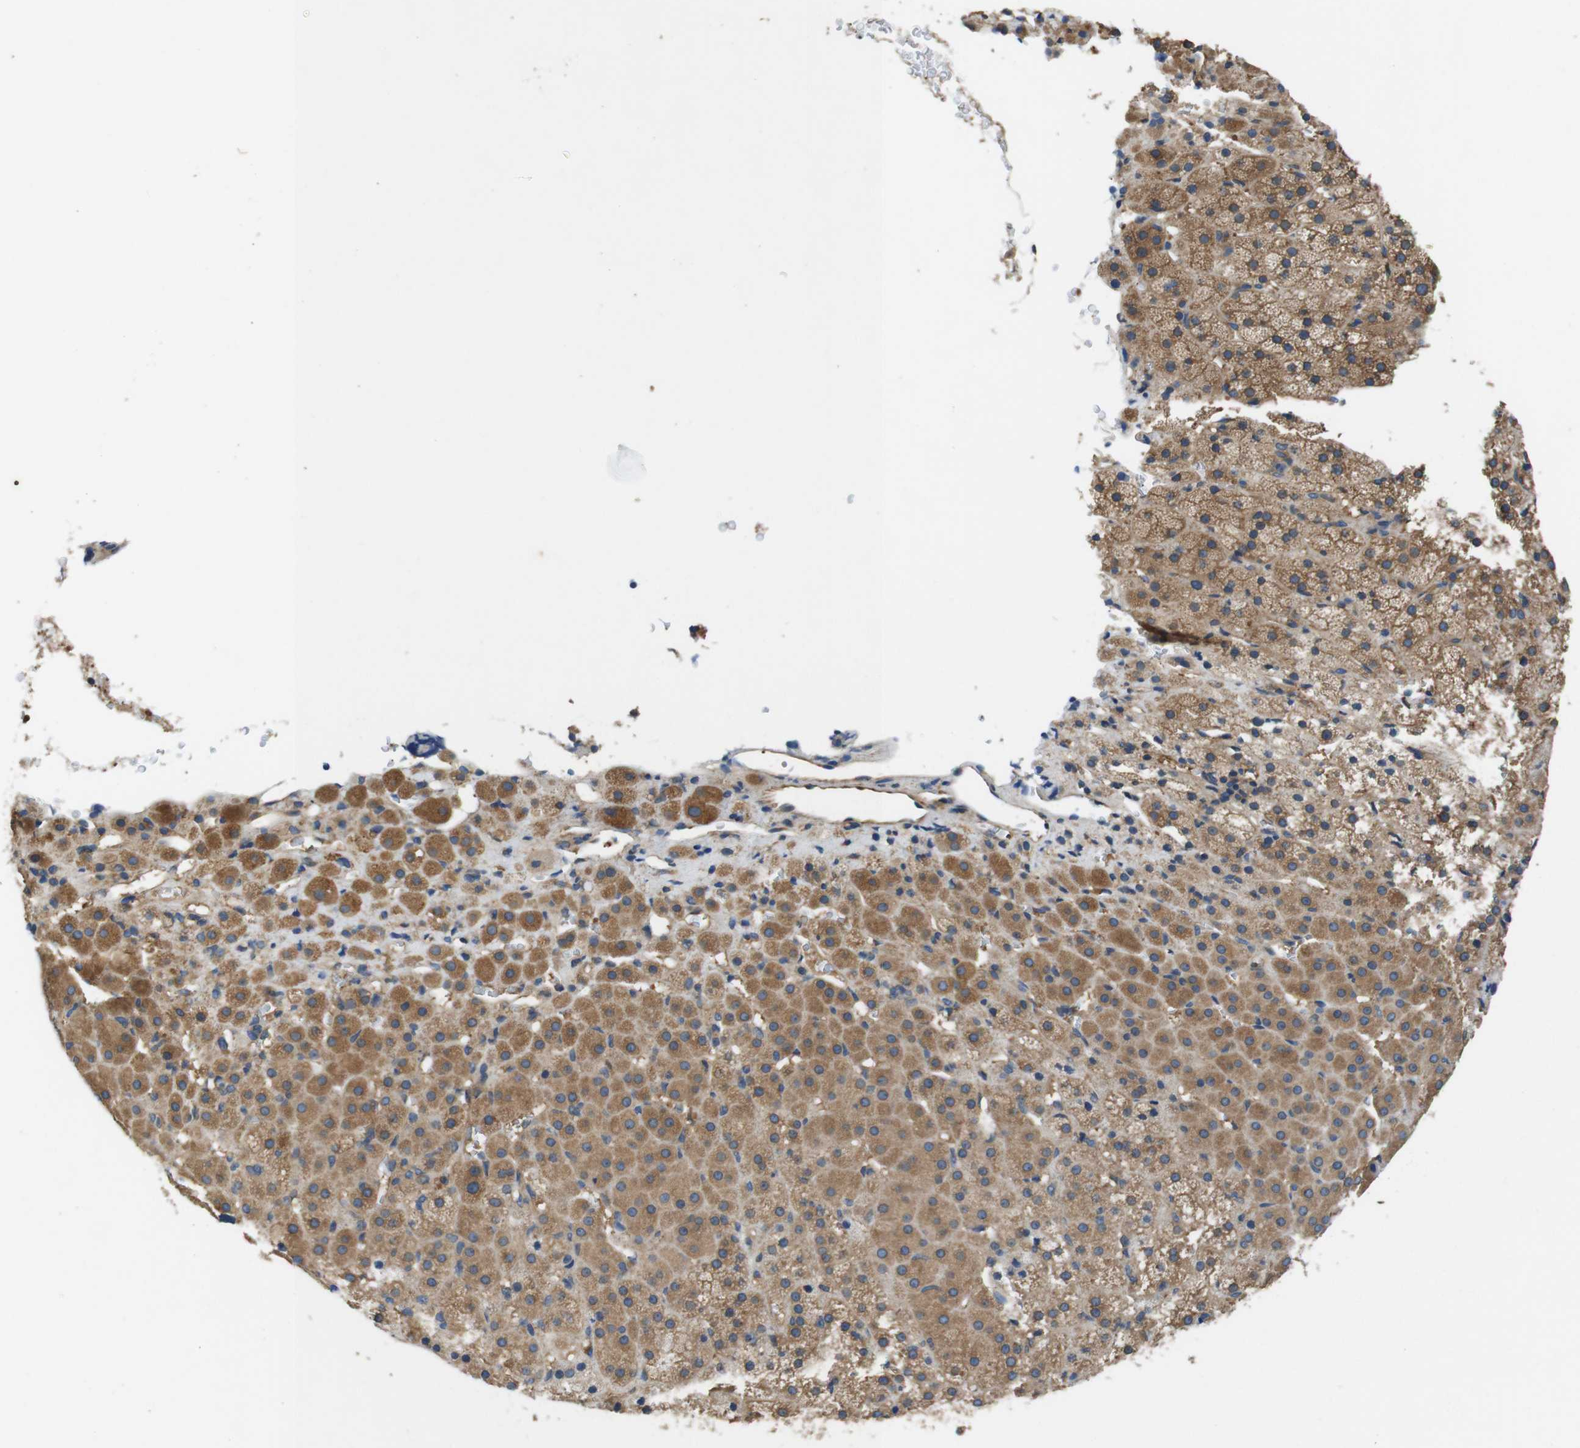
{"staining": {"intensity": "moderate", "quantity": ">75%", "location": "cytoplasmic/membranous"}, "tissue": "adrenal gland", "cell_type": "Glandular cells", "image_type": "normal", "snomed": [{"axis": "morphology", "description": "Normal tissue, NOS"}, {"axis": "topography", "description": "Adrenal gland"}], "caption": "Immunohistochemical staining of unremarkable adrenal gland demonstrates >75% levels of moderate cytoplasmic/membranous protein expression in approximately >75% of glandular cells. The staining was performed using DAB (3,3'-diaminobenzidine) to visualize the protein expression in brown, while the nuclei were stained in blue with hematoxylin (Magnification: 20x).", "gene": "DCTN1", "patient": {"sex": "female", "age": 57}}